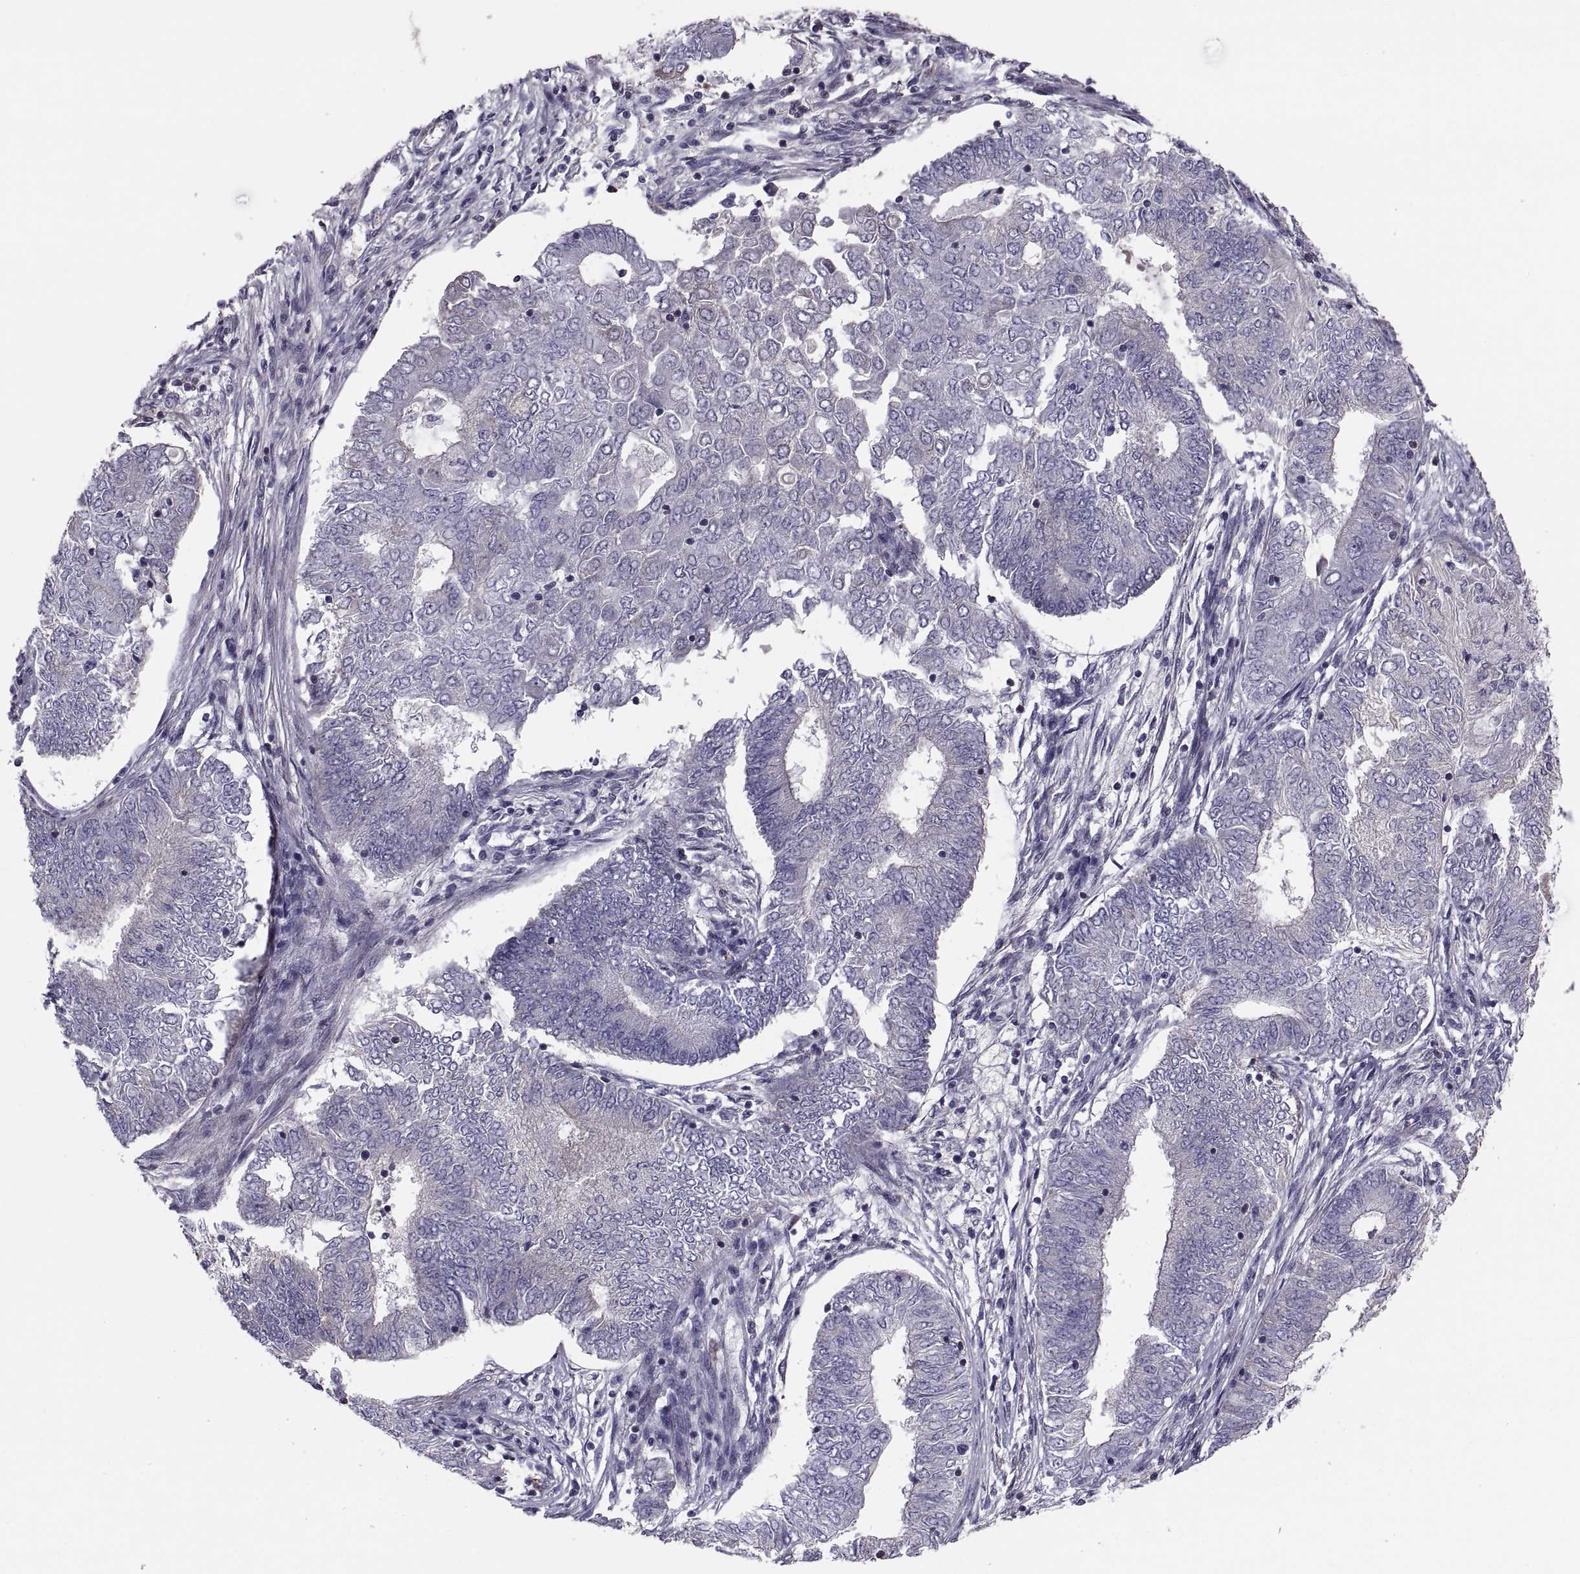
{"staining": {"intensity": "weak", "quantity": "<25%", "location": "cytoplasmic/membranous"}, "tissue": "endometrial cancer", "cell_type": "Tumor cells", "image_type": "cancer", "snomed": [{"axis": "morphology", "description": "Adenocarcinoma, NOS"}, {"axis": "topography", "description": "Endometrium"}], "caption": "Human endometrial cancer (adenocarcinoma) stained for a protein using immunohistochemistry demonstrates no expression in tumor cells.", "gene": "ANO1", "patient": {"sex": "female", "age": 62}}